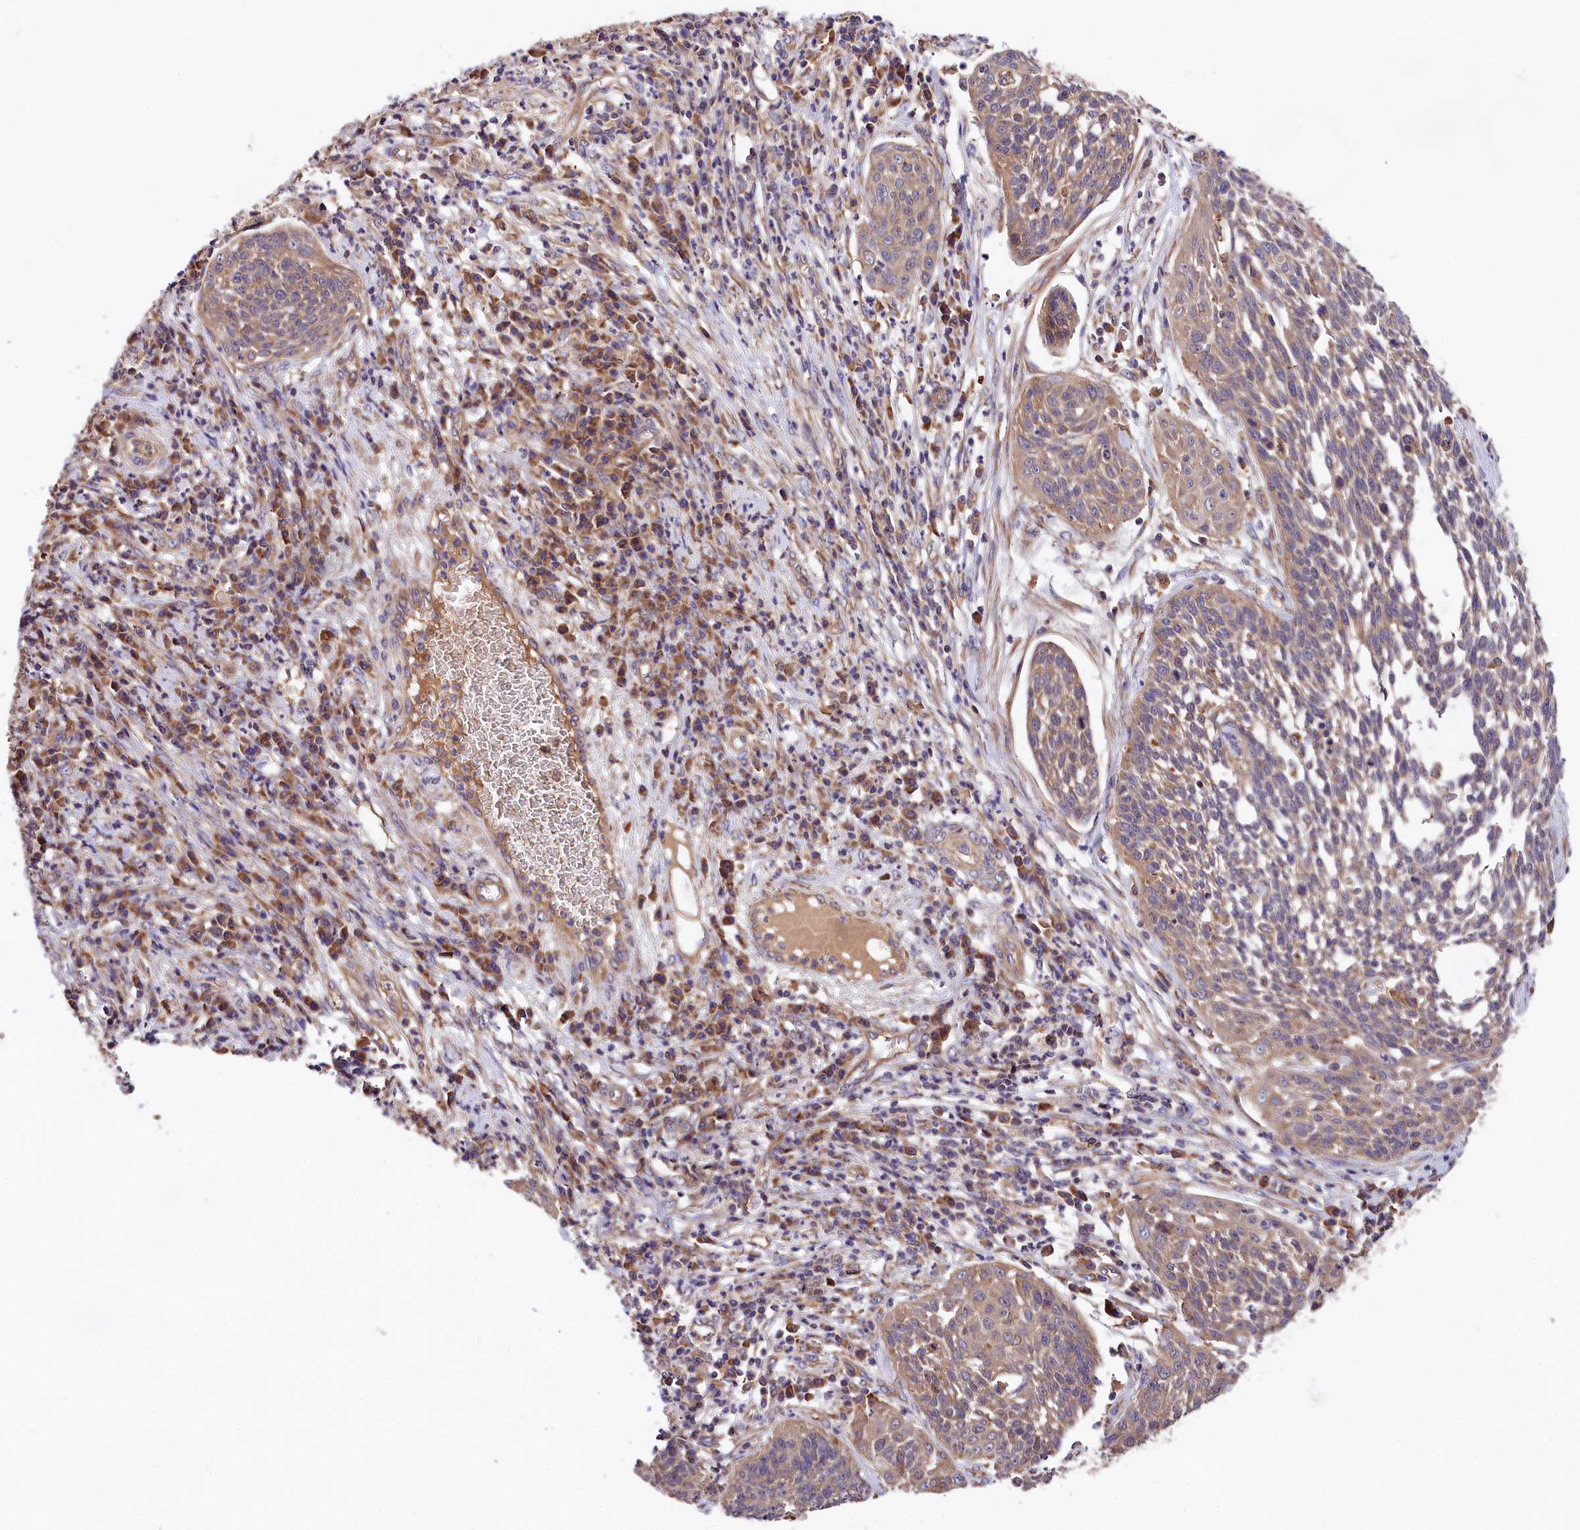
{"staining": {"intensity": "weak", "quantity": "25%-75%", "location": "cytoplasmic/membranous"}, "tissue": "cervical cancer", "cell_type": "Tumor cells", "image_type": "cancer", "snomed": [{"axis": "morphology", "description": "Squamous cell carcinoma, NOS"}, {"axis": "topography", "description": "Cervix"}], "caption": "Tumor cells display low levels of weak cytoplasmic/membranous staining in approximately 25%-75% of cells in cervical cancer (squamous cell carcinoma).", "gene": "SPG11", "patient": {"sex": "female", "age": 34}}